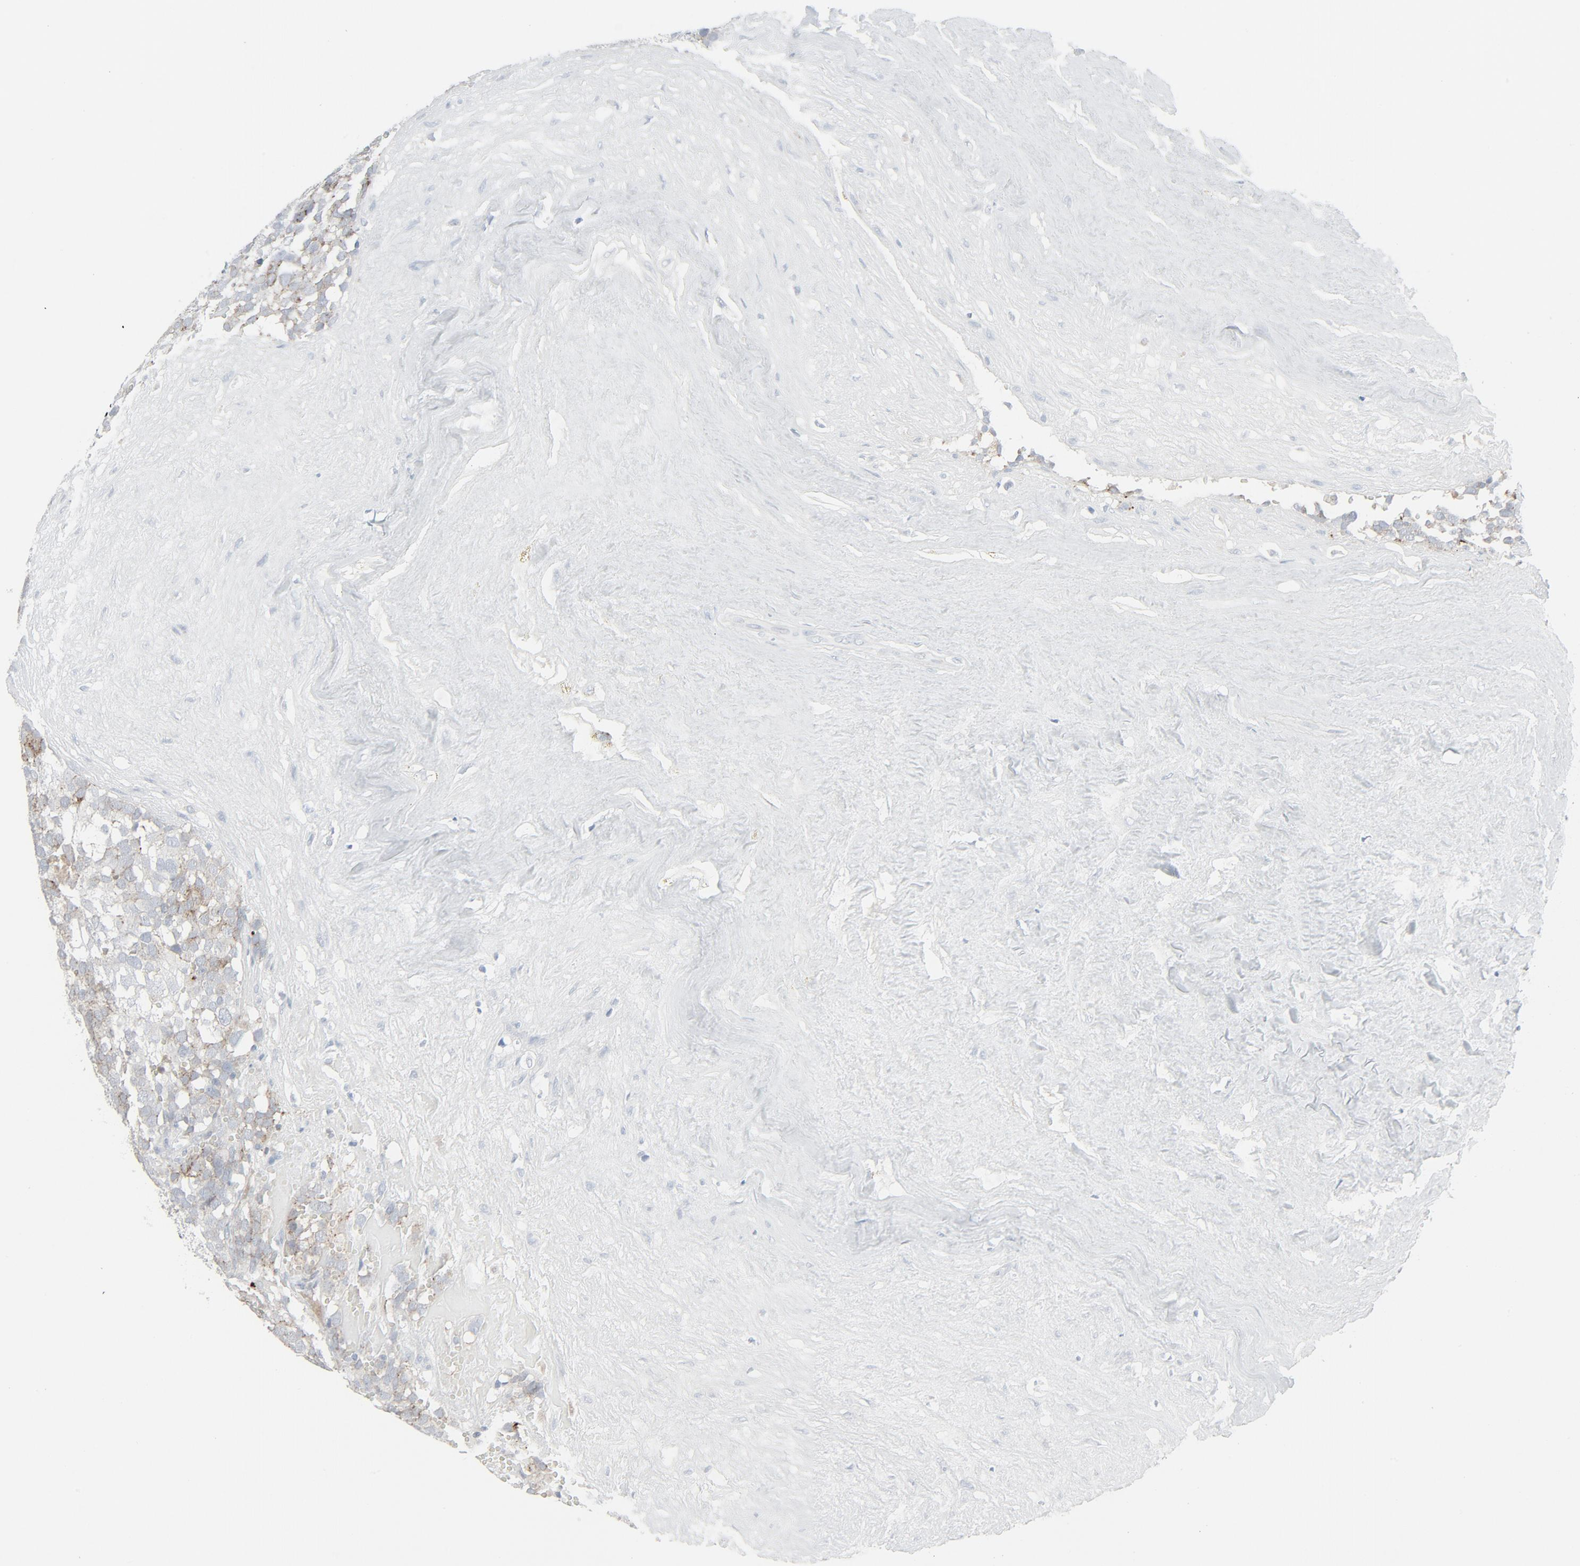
{"staining": {"intensity": "weak", "quantity": "25%-75%", "location": "cytoplasmic/membranous"}, "tissue": "testis cancer", "cell_type": "Tumor cells", "image_type": "cancer", "snomed": [{"axis": "morphology", "description": "Seminoma, NOS"}, {"axis": "topography", "description": "Testis"}], "caption": "Immunohistochemical staining of human seminoma (testis) reveals low levels of weak cytoplasmic/membranous positivity in about 25%-75% of tumor cells.", "gene": "FGFR3", "patient": {"sex": "male", "age": 71}}